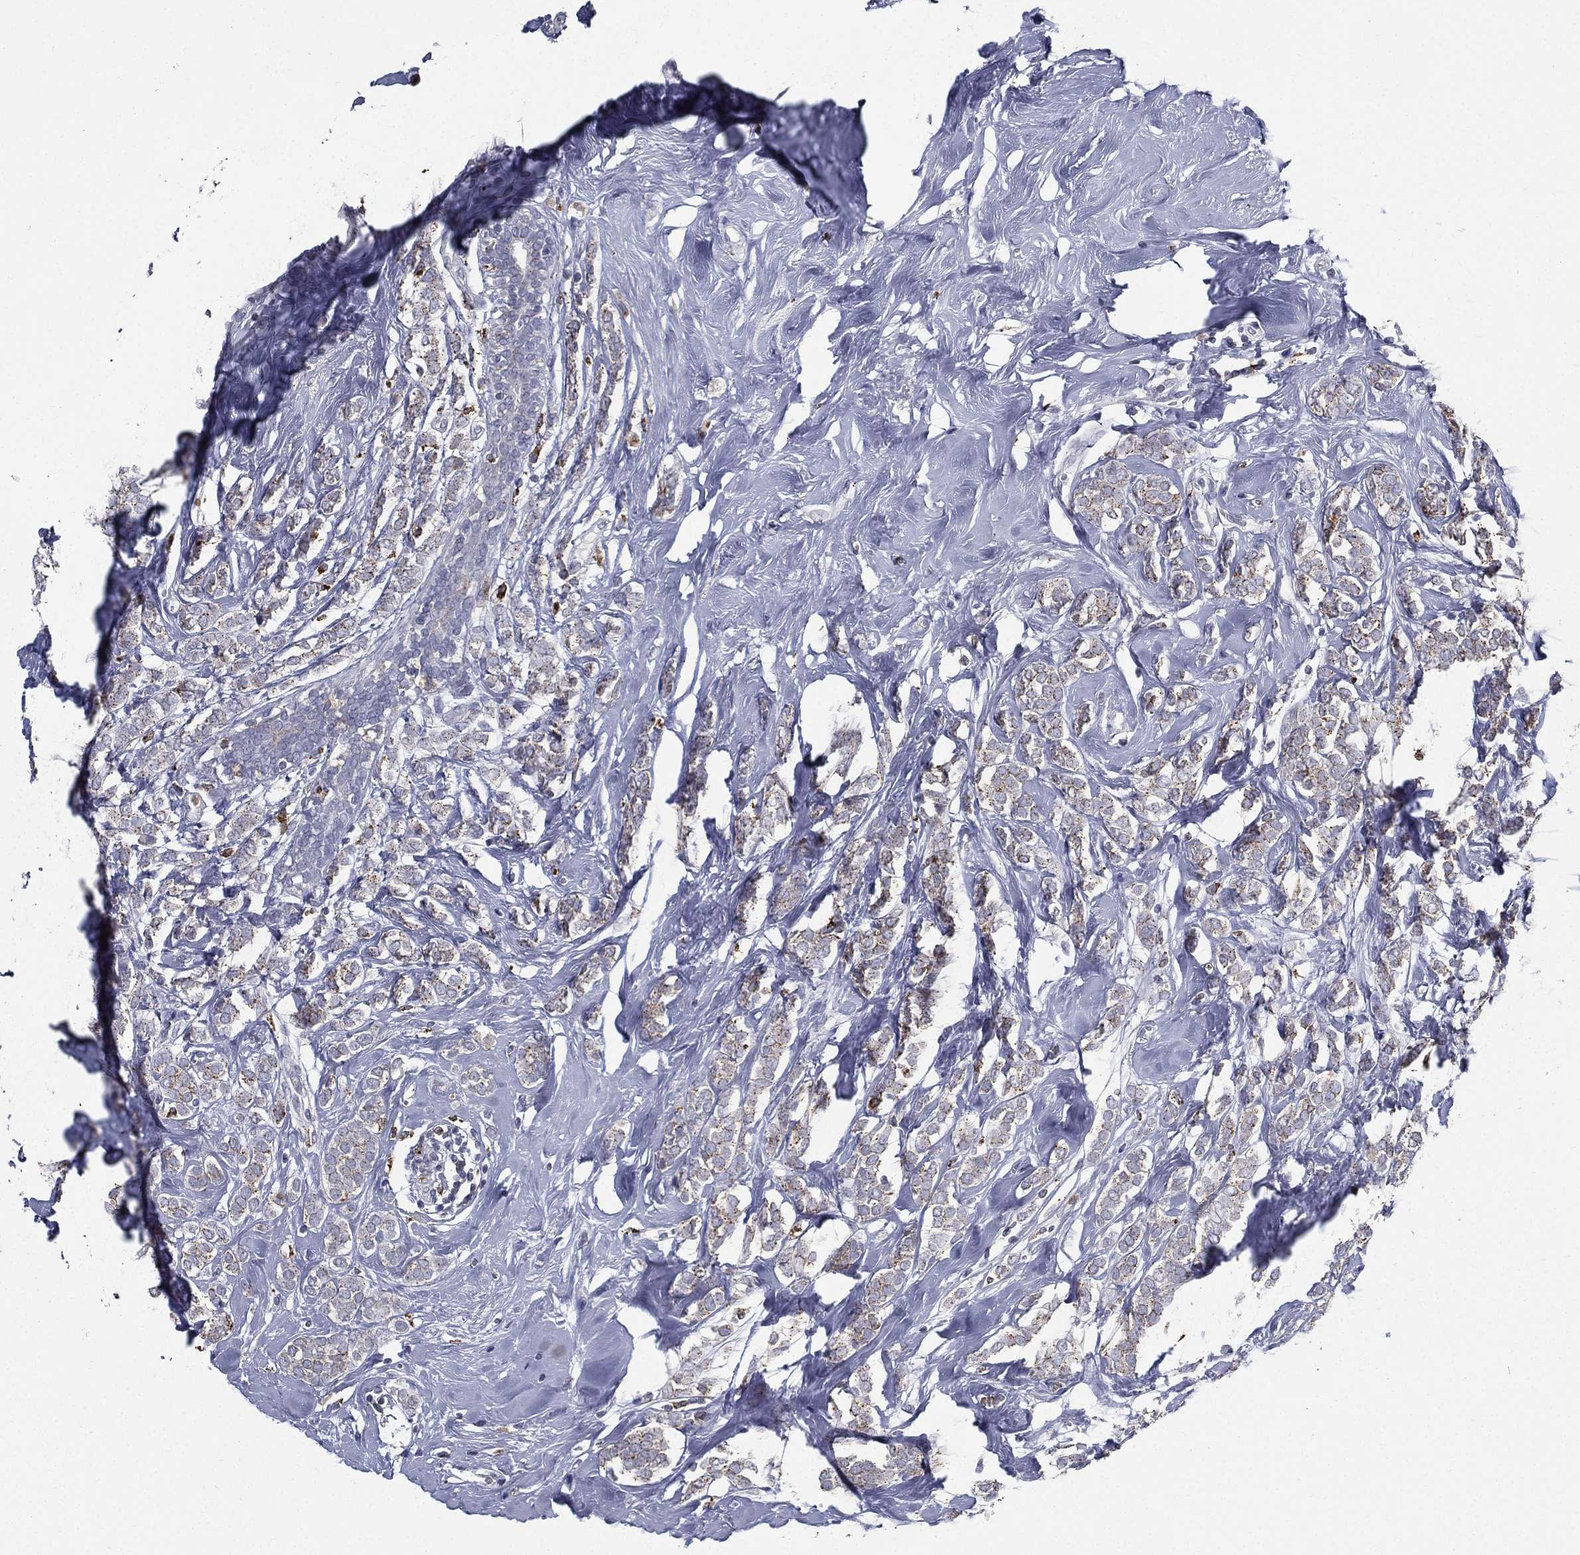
{"staining": {"intensity": "moderate", "quantity": ">75%", "location": "cytoplasmic/membranous"}, "tissue": "breast cancer", "cell_type": "Tumor cells", "image_type": "cancer", "snomed": [{"axis": "morphology", "description": "Lobular carcinoma"}, {"axis": "topography", "description": "Breast"}], "caption": "Protein expression by immunohistochemistry (IHC) exhibits moderate cytoplasmic/membranous staining in about >75% of tumor cells in breast cancer. (DAB (3,3'-diaminobenzidine) IHC with brightfield microscopy, high magnification).", "gene": "EVI2B", "patient": {"sex": "female", "age": 49}}